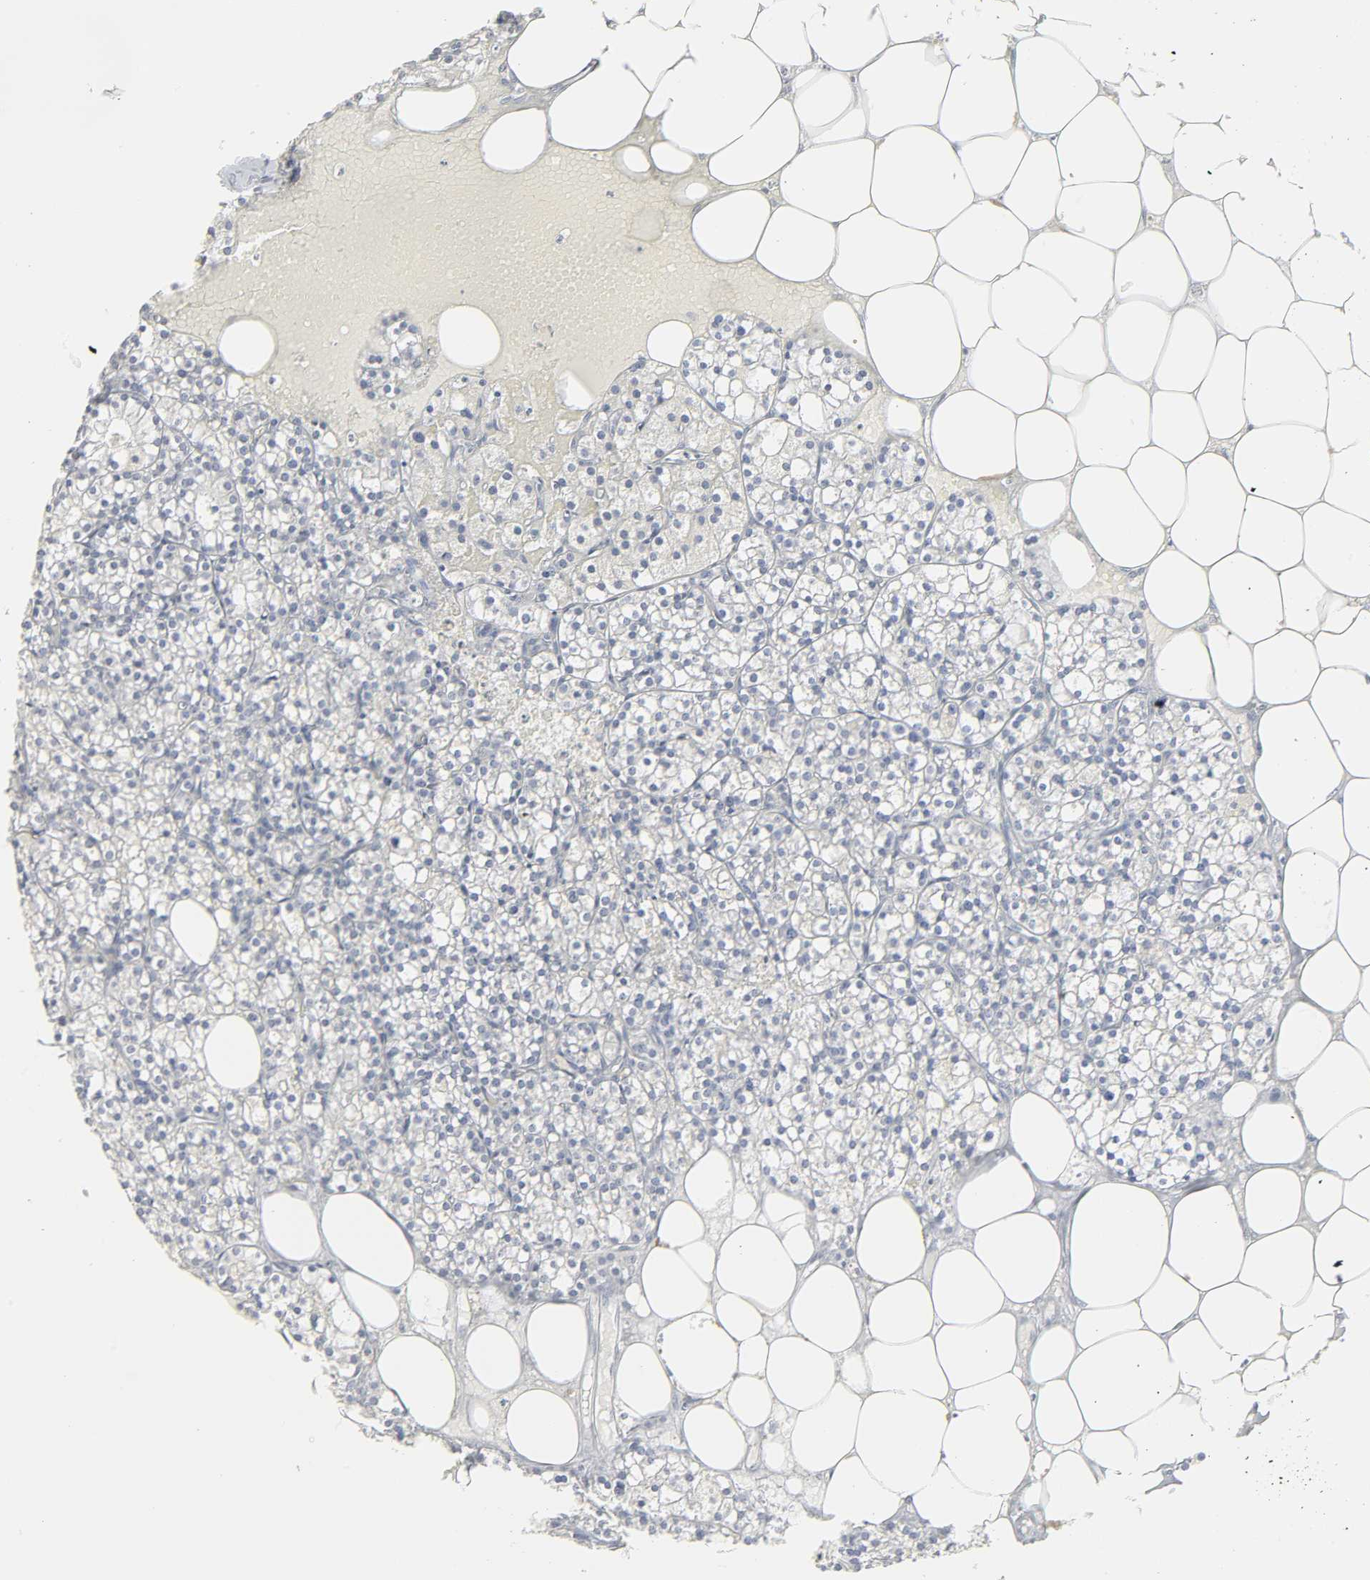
{"staining": {"intensity": "negative", "quantity": "none", "location": "none"}, "tissue": "parathyroid gland", "cell_type": "Glandular cells", "image_type": "normal", "snomed": [{"axis": "morphology", "description": "Normal tissue, NOS"}, {"axis": "topography", "description": "Parathyroid gland"}], "caption": "This is an IHC histopathology image of unremarkable human parathyroid gland. There is no expression in glandular cells.", "gene": "ACP3", "patient": {"sex": "female", "age": 63}}